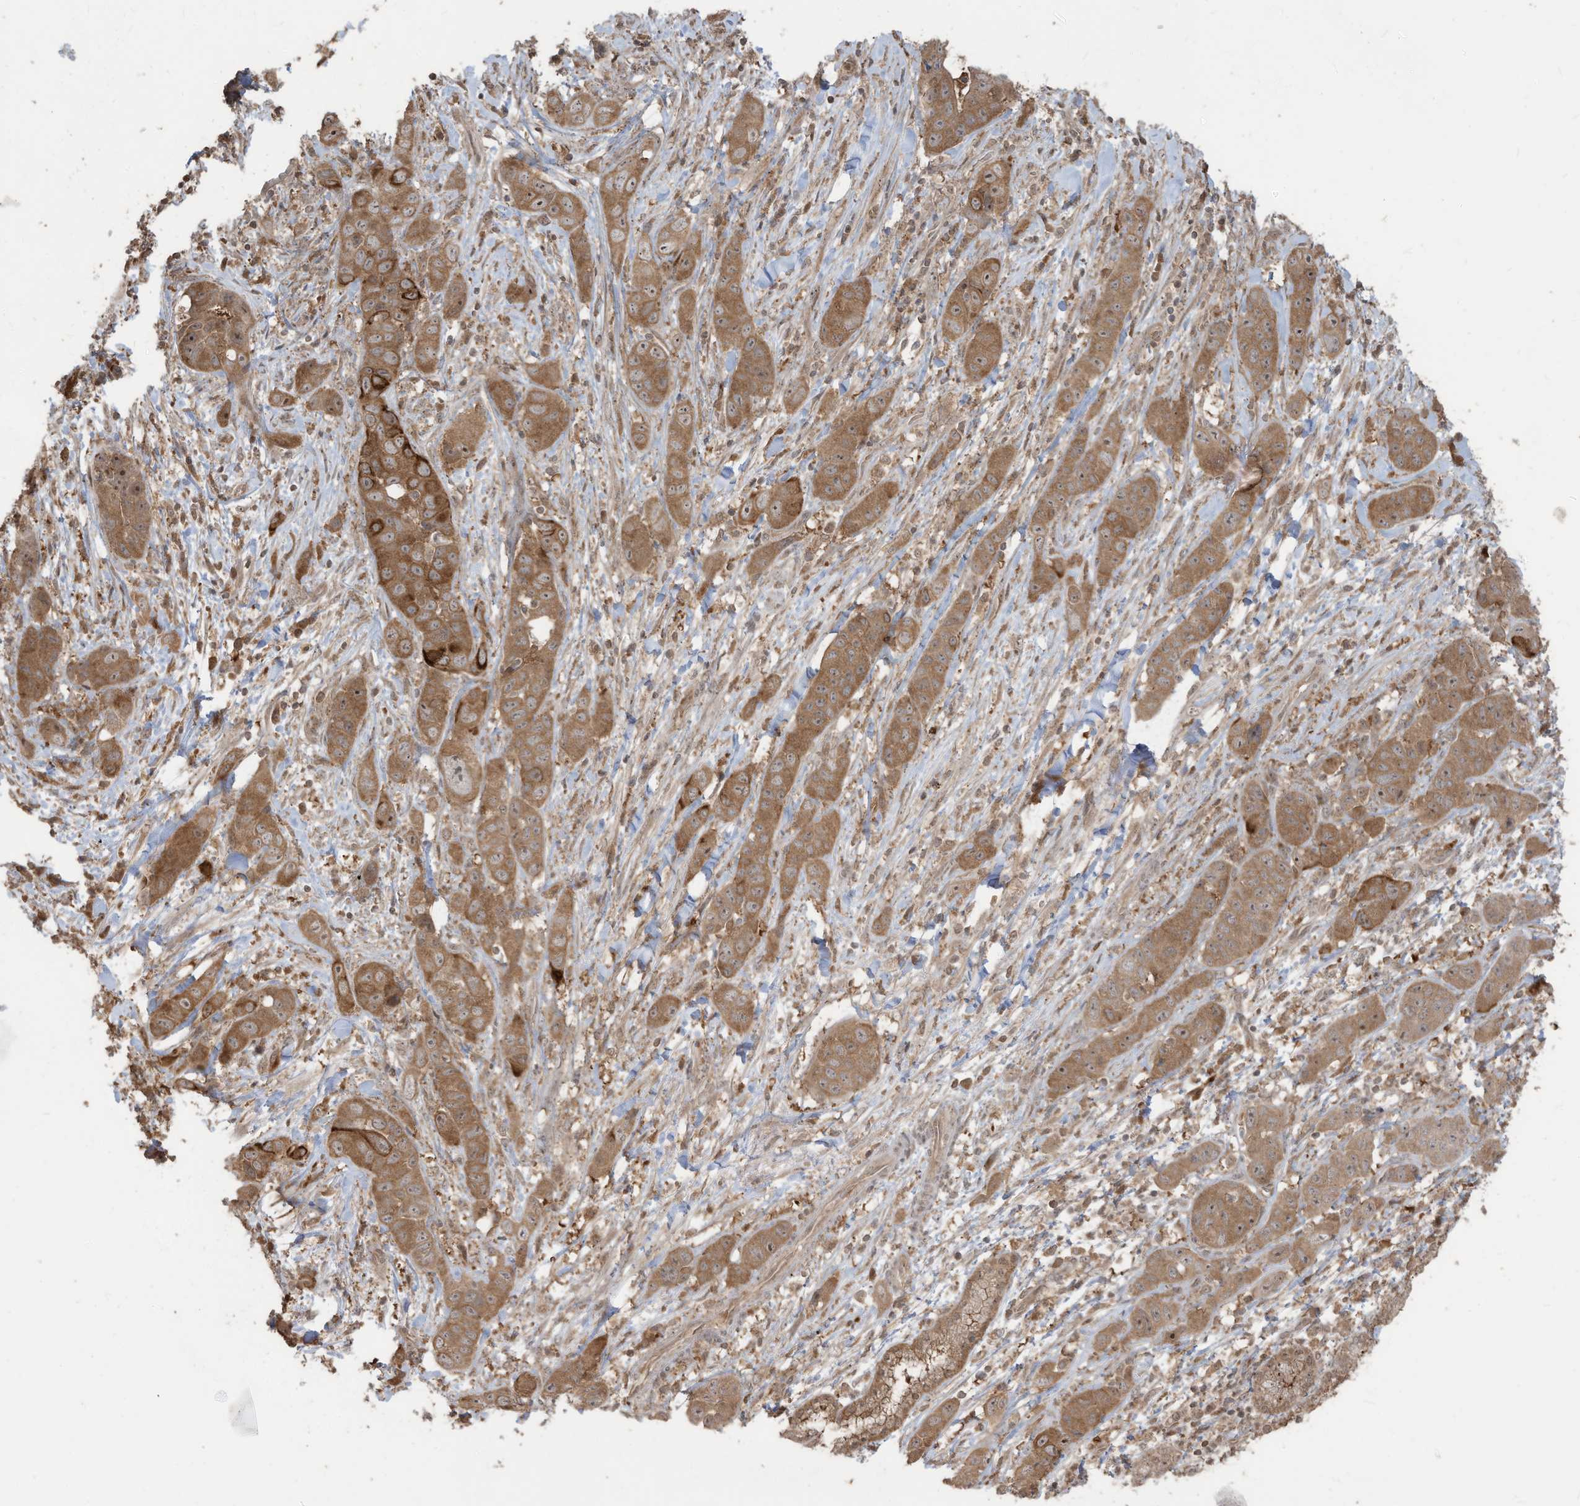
{"staining": {"intensity": "moderate", "quantity": ">75%", "location": "cytoplasmic/membranous,nuclear"}, "tissue": "liver cancer", "cell_type": "Tumor cells", "image_type": "cancer", "snomed": [{"axis": "morphology", "description": "Cholangiocarcinoma"}, {"axis": "topography", "description": "Liver"}], "caption": "A photomicrograph of human liver cancer (cholangiocarcinoma) stained for a protein demonstrates moderate cytoplasmic/membranous and nuclear brown staining in tumor cells. (DAB = brown stain, brightfield microscopy at high magnification).", "gene": "CARF", "patient": {"sex": "female", "age": 52}}